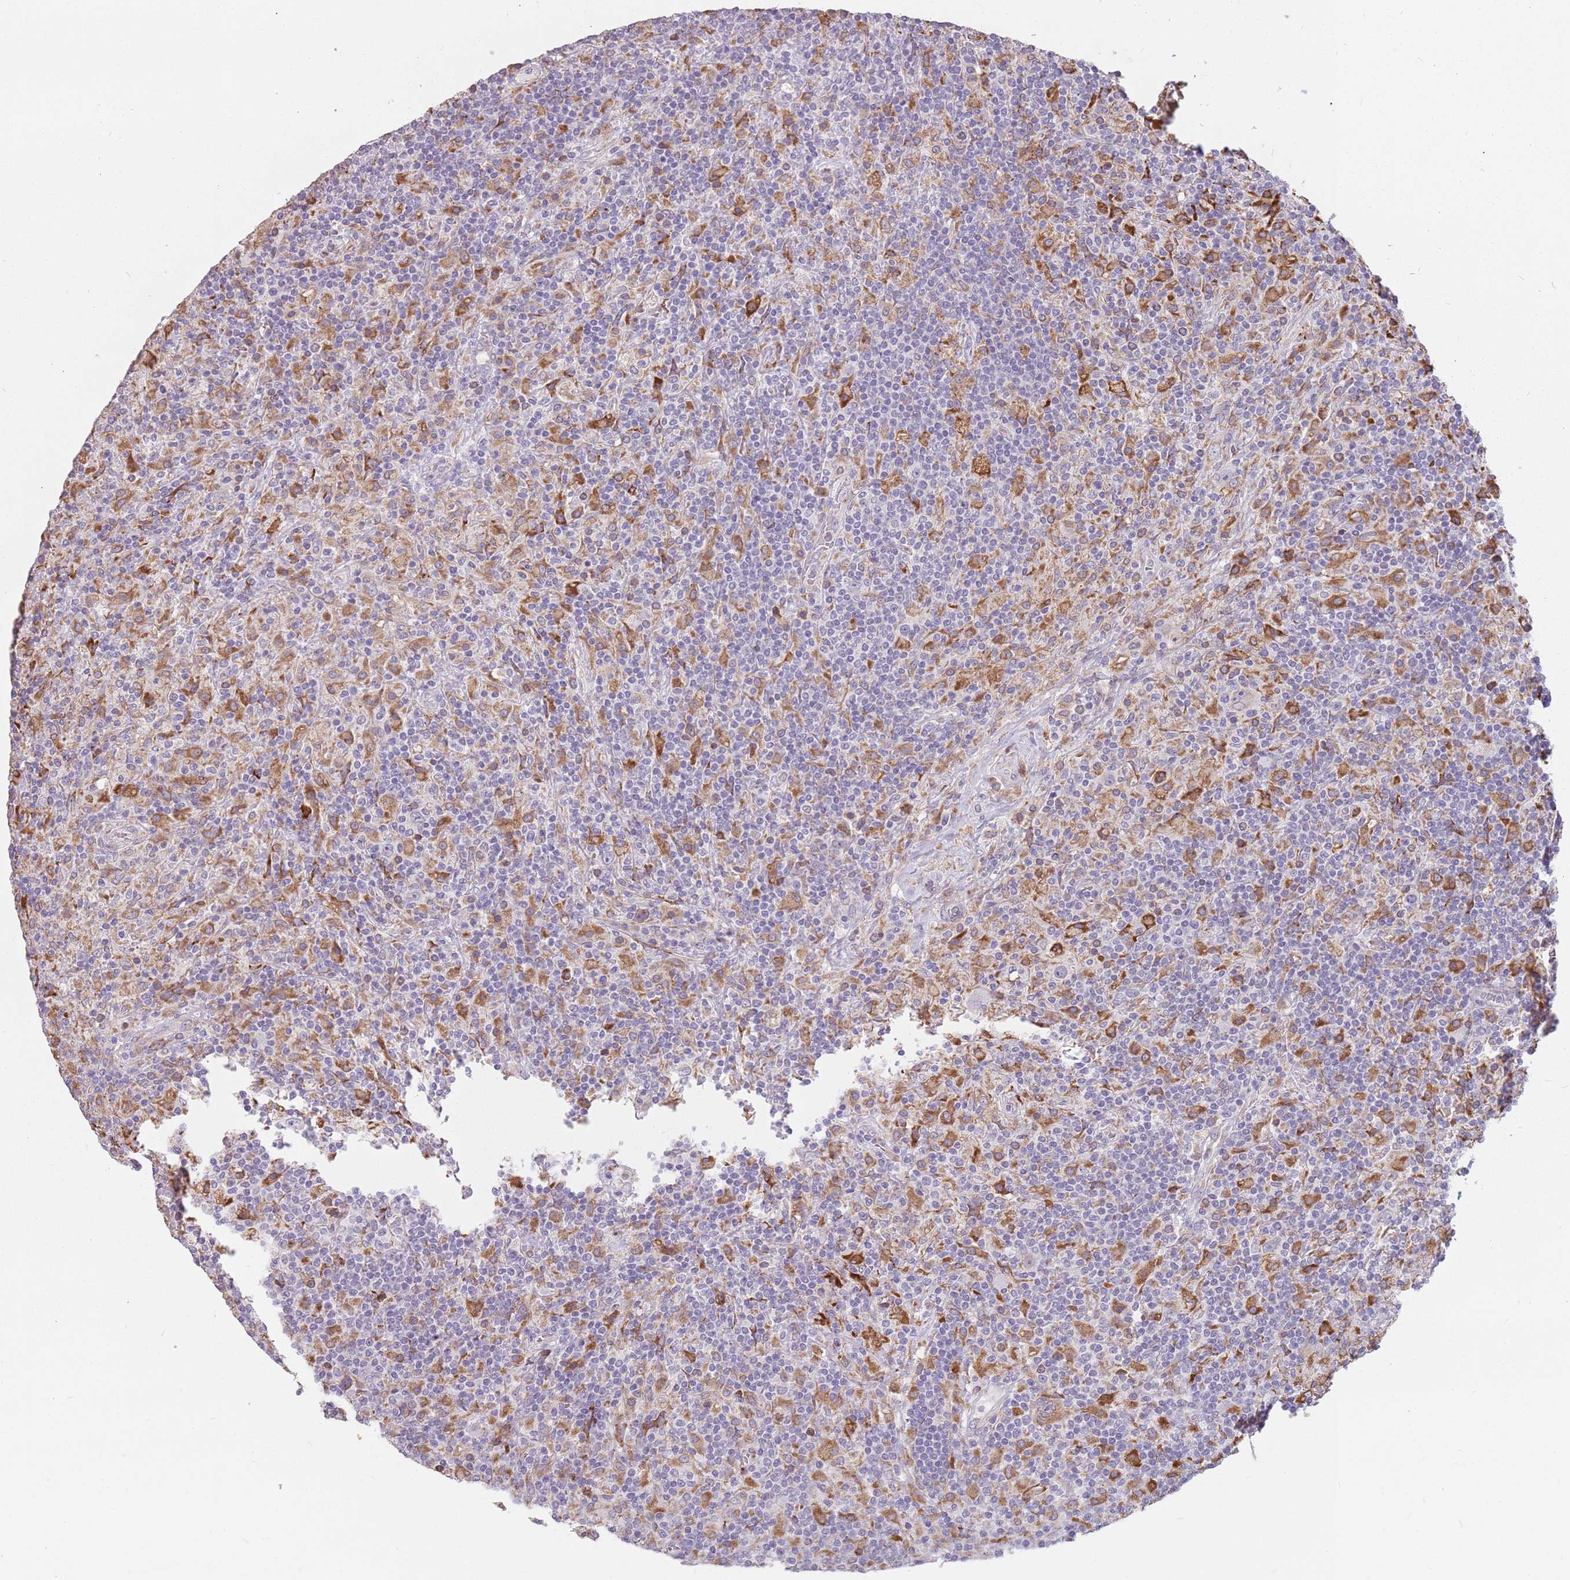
{"staining": {"intensity": "negative", "quantity": "none", "location": "none"}, "tissue": "lymphoma", "cell_type": "Tumor cells", "image_type": "cancer", "snomed": [{"axis": "morphology", "description": "Hodgkin's disease, NOS"}, {"axis": "topography", "description": "Lymph node"}], "caption": "Hodgkin's disease was stained to show a protein in brown. There is no significant expression in tumor cells.", "gene": "RPS9", "patient": {"sex": "male", "age": 70}}